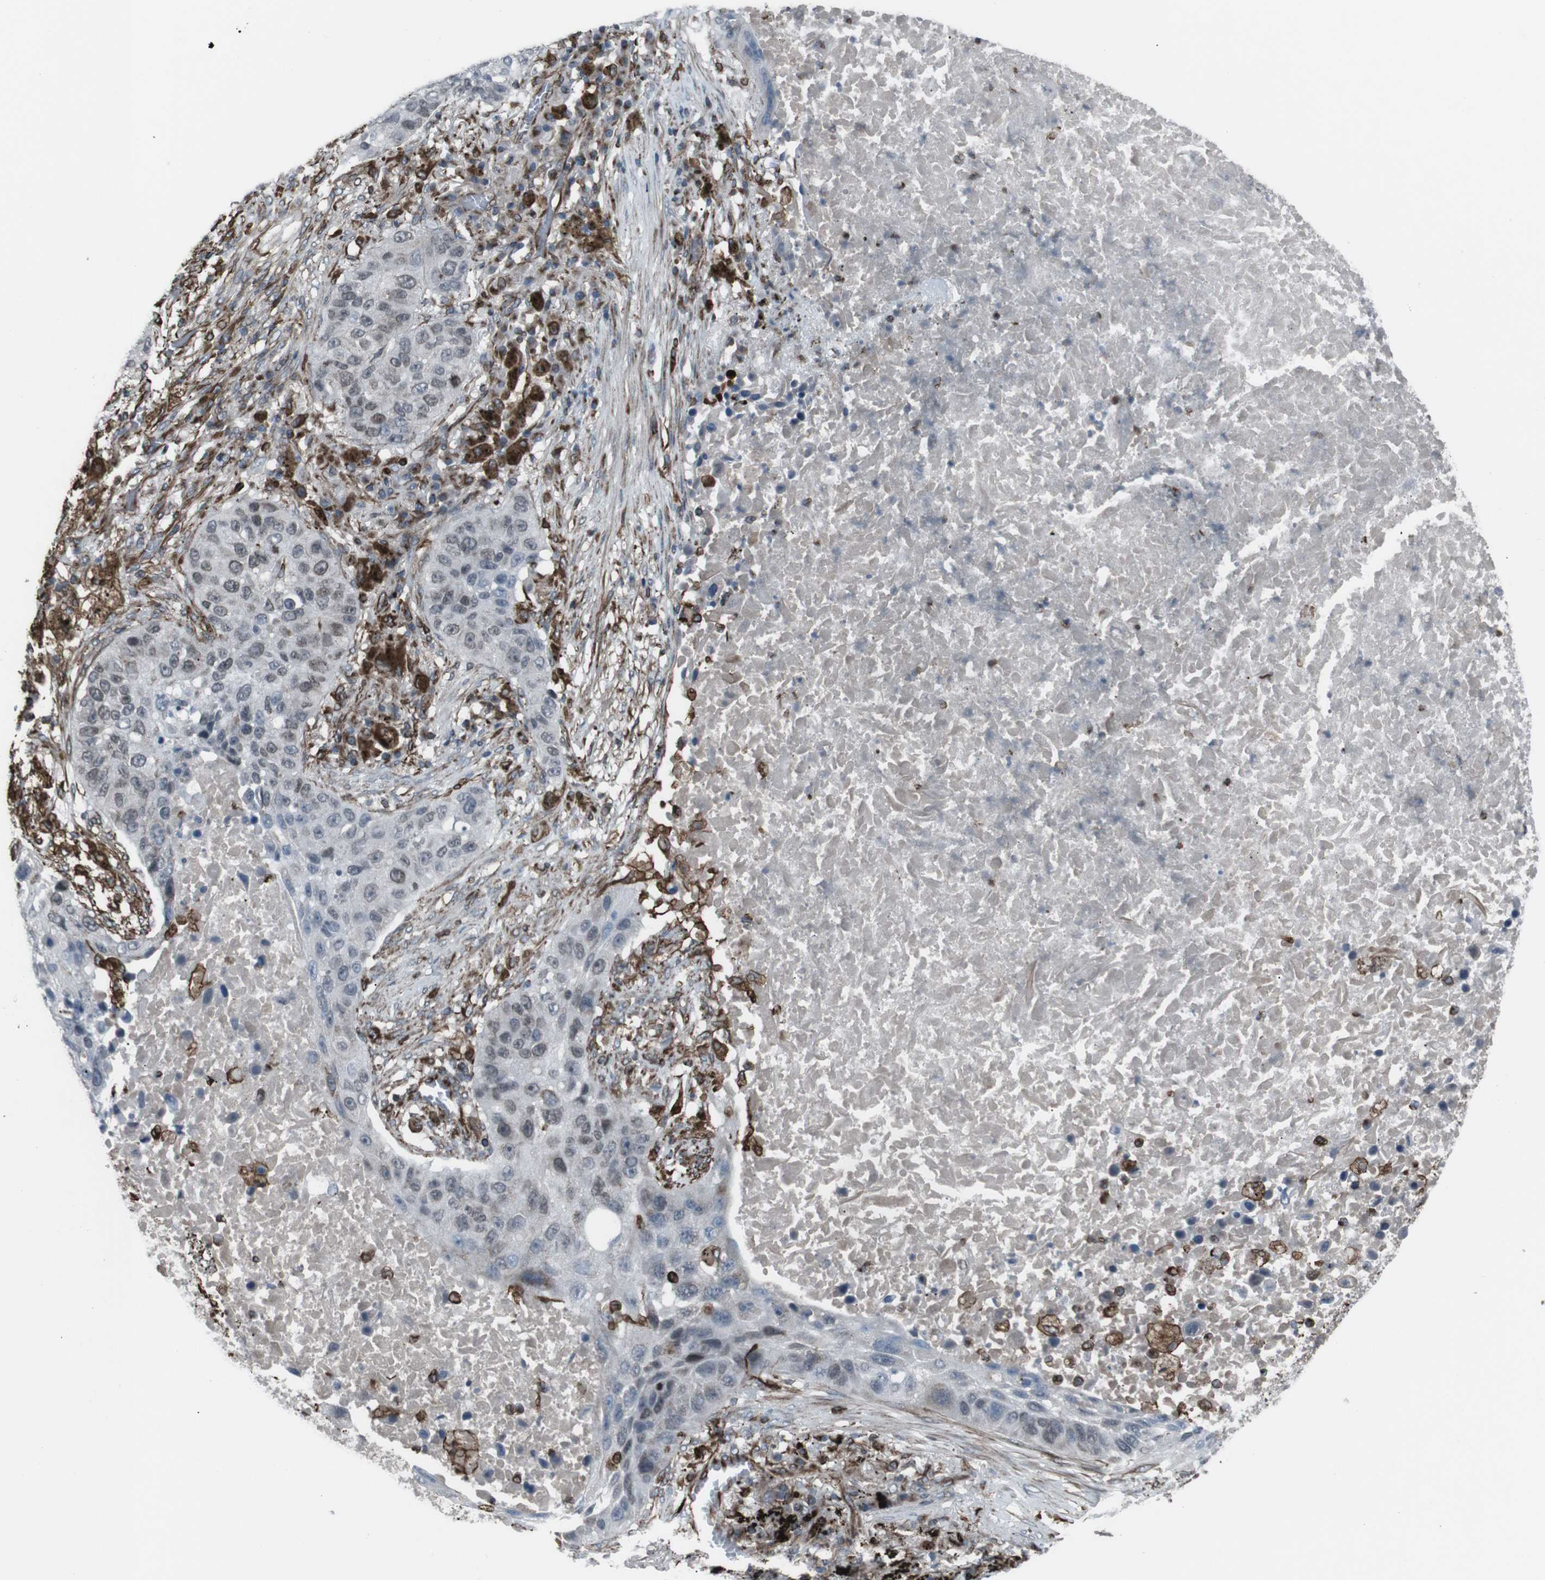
{"staining": {"intensity": "weak", "quantity": ">75%", "location": "cytoplasmic/membranous"}, "tissue": "lung cancer", "cell_type": "Tumor cells", "image_type": "cancer", "snomed": [{"axis": "morphology", "description": "Squamous cell carcinoma, NOS"}, {"axis": "topography", "description": "Lung"}], "caption": "Protein analysis of lung cancer (squamous cell carcinoma) tissue exhibits weak cytoplasmic/membranous staining in approximately >75% of tumor cells. The staining was performed using DAB, with brown indicating positive protein expression. Nuclei are stained blue with hematoxylin.", "gene": "TMEM141", "patient": {"sex": "male", "age": 57}}